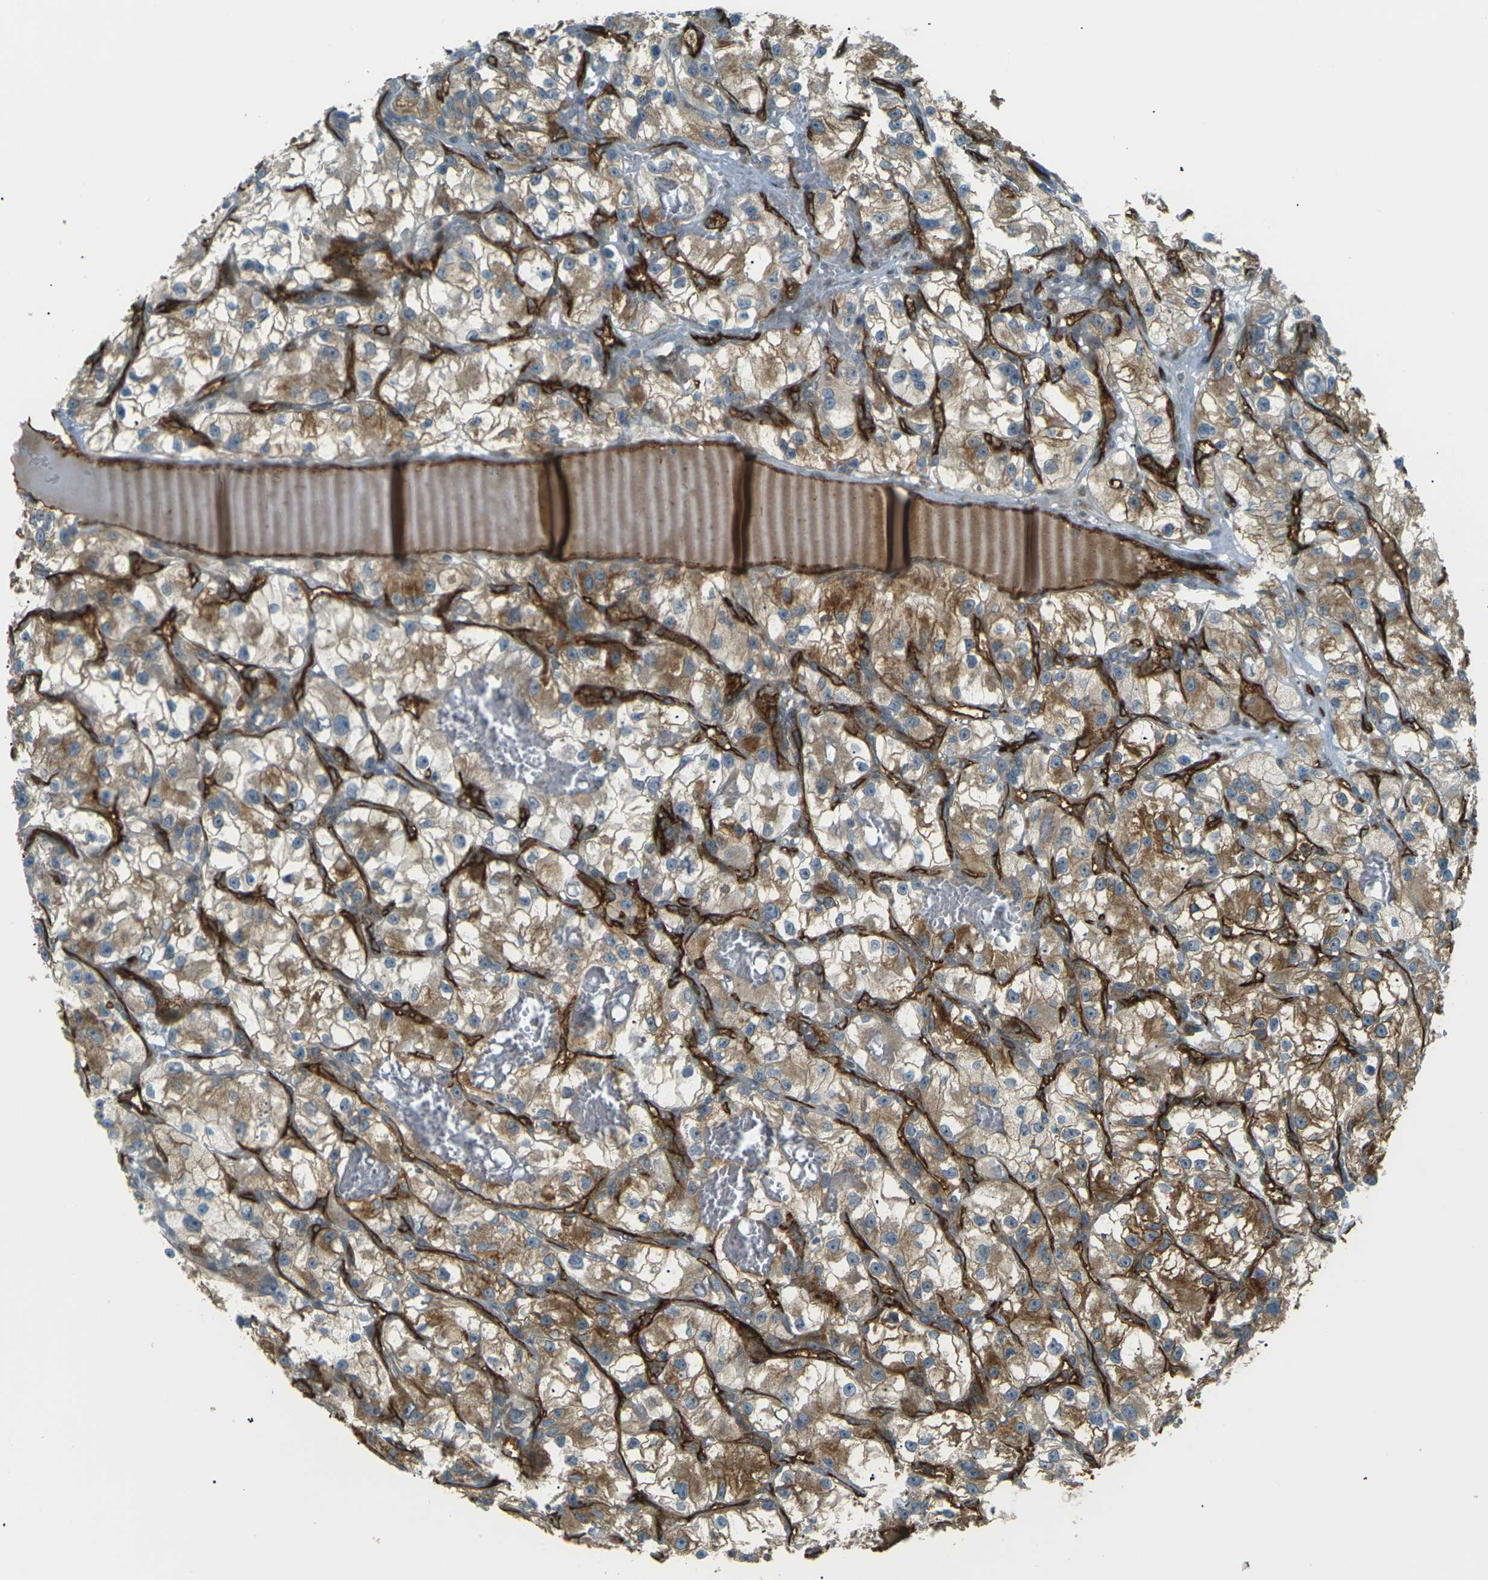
{"staining": {"intensity": "moderate", "quantity": ">75%", "location": "cytoplasmic/membranous"}, "tissue": "renal cancer", "cell_type": "Tumor cells", "image_type": "cancer", "snomed": [{"axis": "morphology", "description": "Adenocarcinoma, NOS"}, {"axis": "topography", "description": "Kidney"}], "caption": "A medium amount of moderate cytoplasmic/membranous staining is appreciated in approximately >75% of tumor cells in renal cancer tissue.", "gene": "S1PR1", "patient": {"sex": "female", "age": 57}}